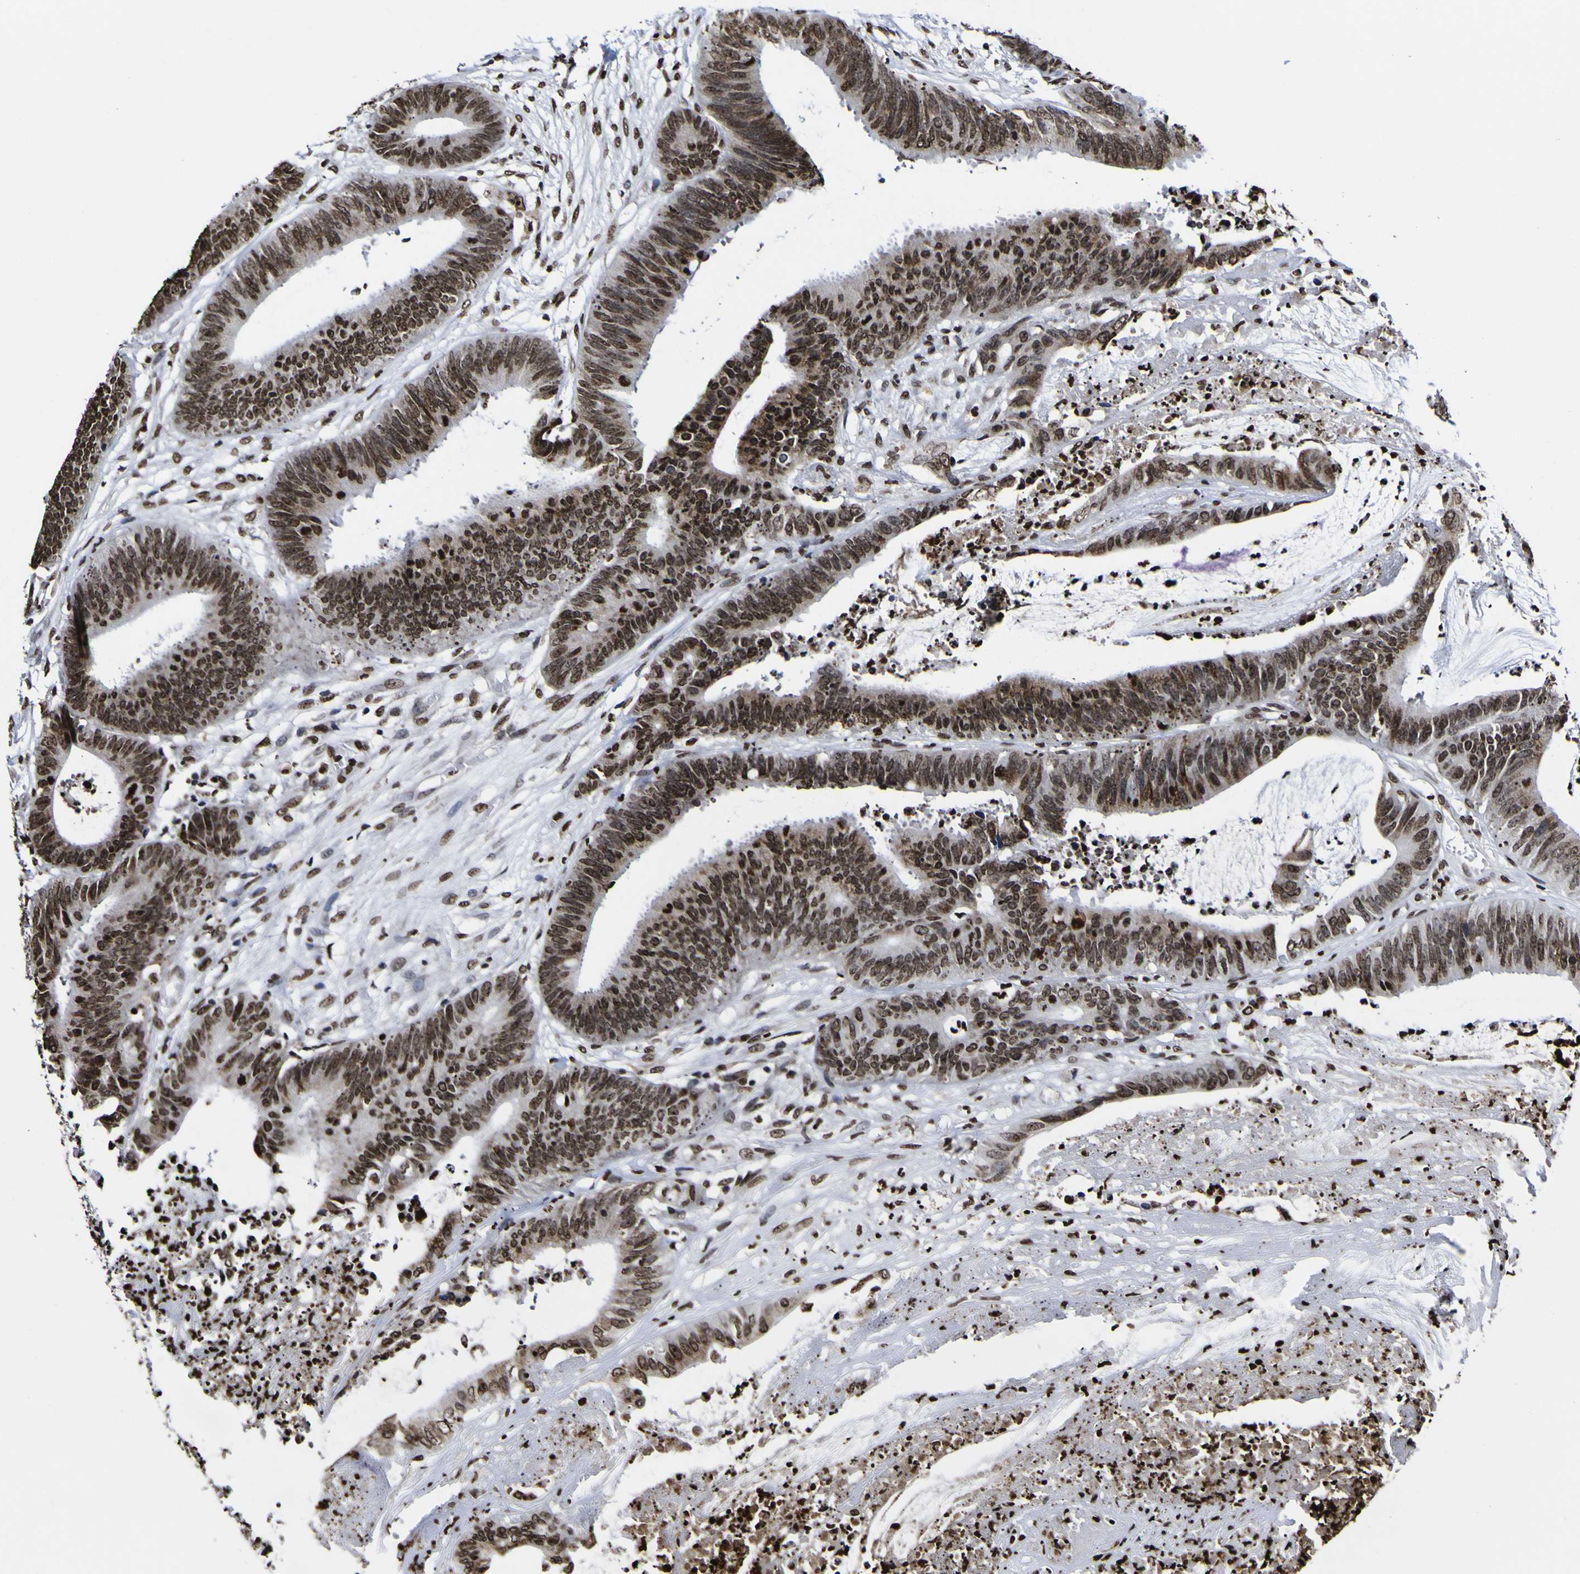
{"staining": {"intensity": "strong", "quantity": ">75%", "location": "nuclear"}, "tissue": "colorectal cancer", "cell_type": "Tumor cells", "image_type": "cancer", "snomed": [{"axis": "morphology", "description": "Adenocarcinoma, NOS"}, {"axis": "topography", "description": "Rectum"}], "caption": "Protein analysis of colorectal adenocarcinoma tissue demonstrates strong nuclear positivity in about >75% of tumor cells. The staining was performed using DAB (3,3'-diaminobenzidine), with brown indicating positive protein expression. Nuclei are stained blue with hematoxylin.", "gene": "PIAS1", "patient": {"sex": "female", "age": 66}}